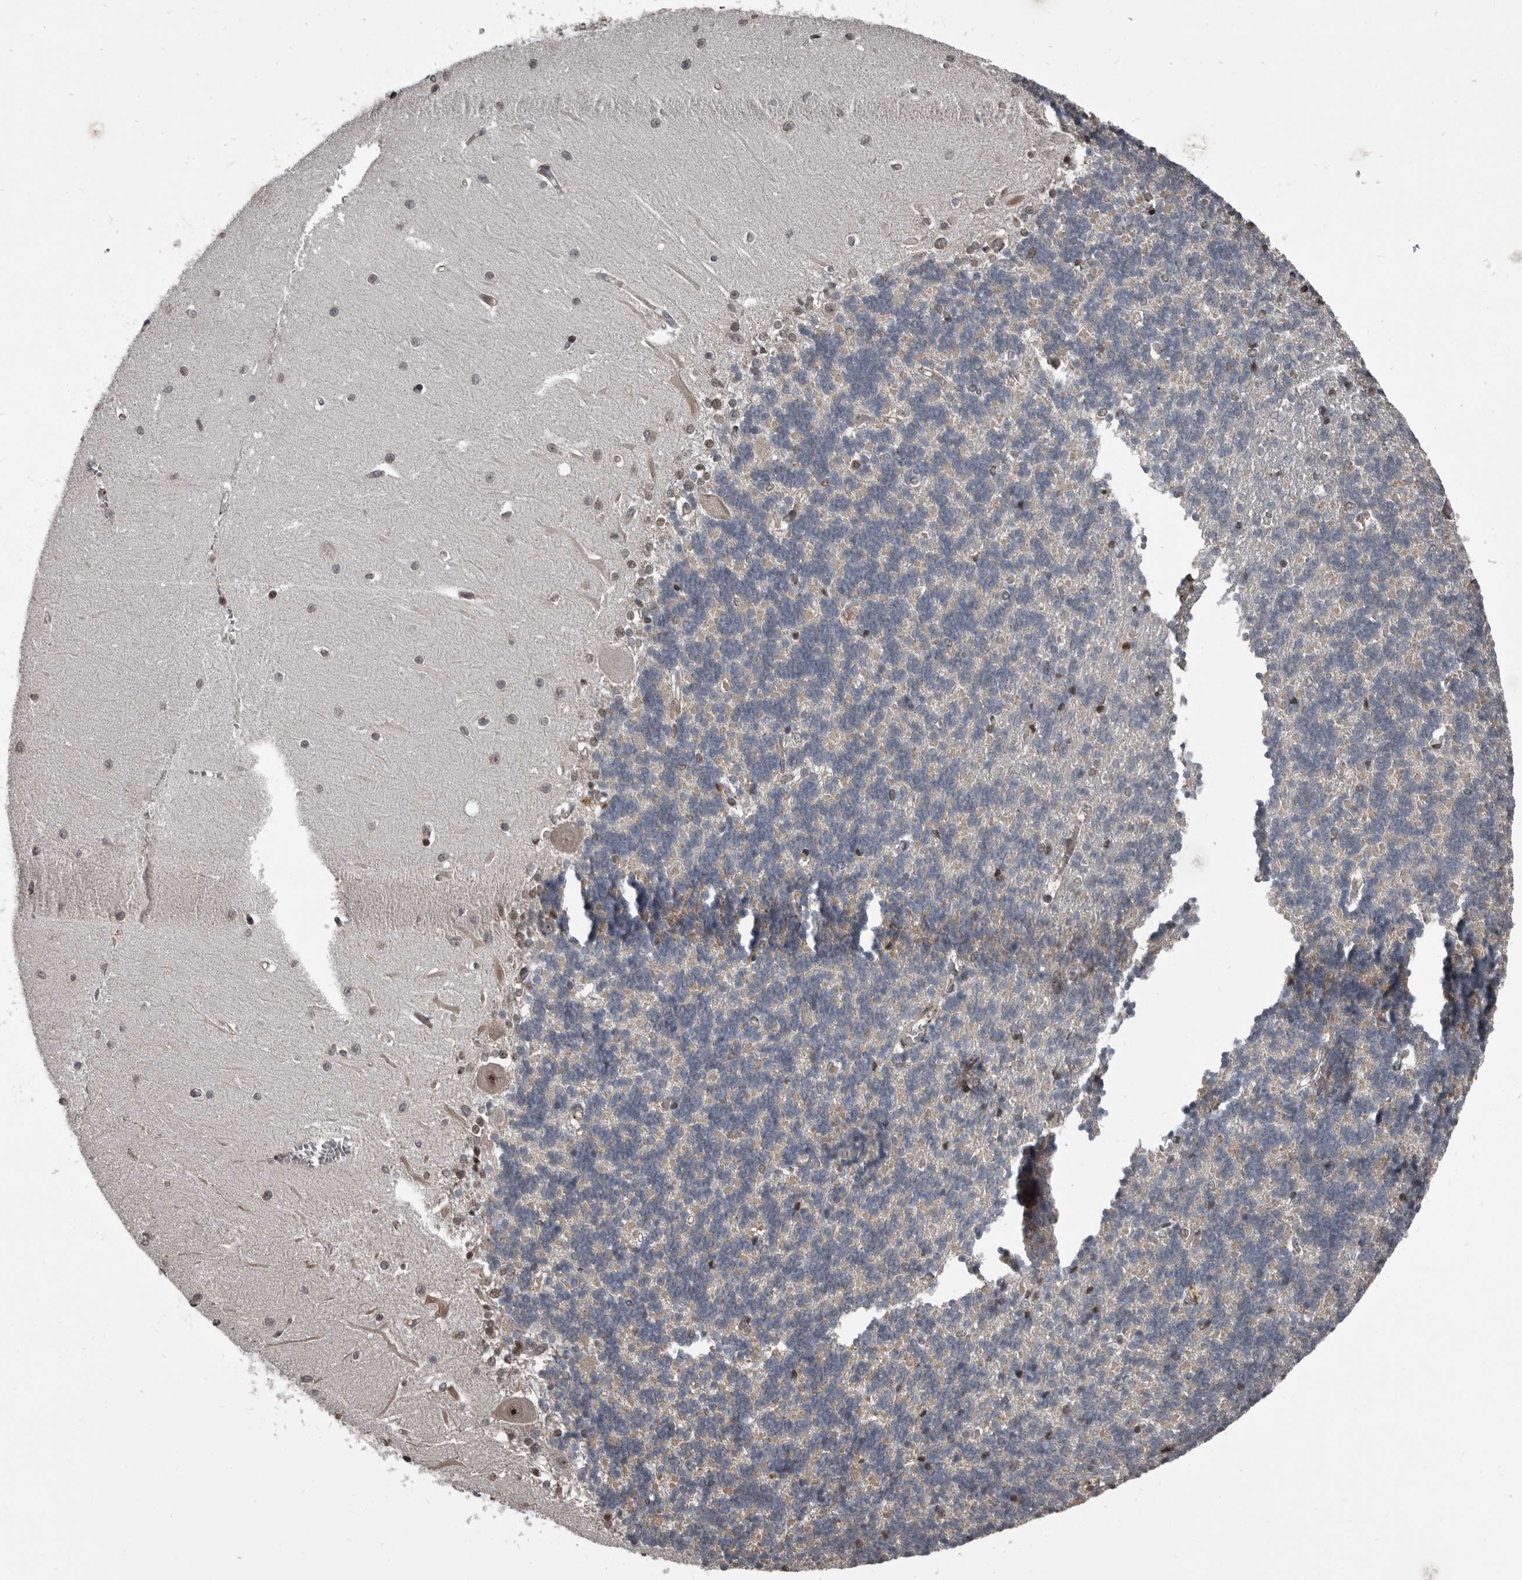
{"staining": {"intensity": "negative", "quantity": "none", "location": "none"}, "tissue": "cerebellum", "cell_type": "Cells in granular layer", "image_type": "normal", "snomed": [{"axis": "morphology", "description": "Normal tissue, NOS"}, {"axis": "topography", "description": "Cerebellum"}], "caption": "This image is of benign cerebellum stained with immunohistochemistry (IHC) to label a protein in brown with the nuclei are counter-stained blue. There is no staining in cells in granular layer.", "gene": "CHD1L", "patient": {"sex": "male", "age": 37}}